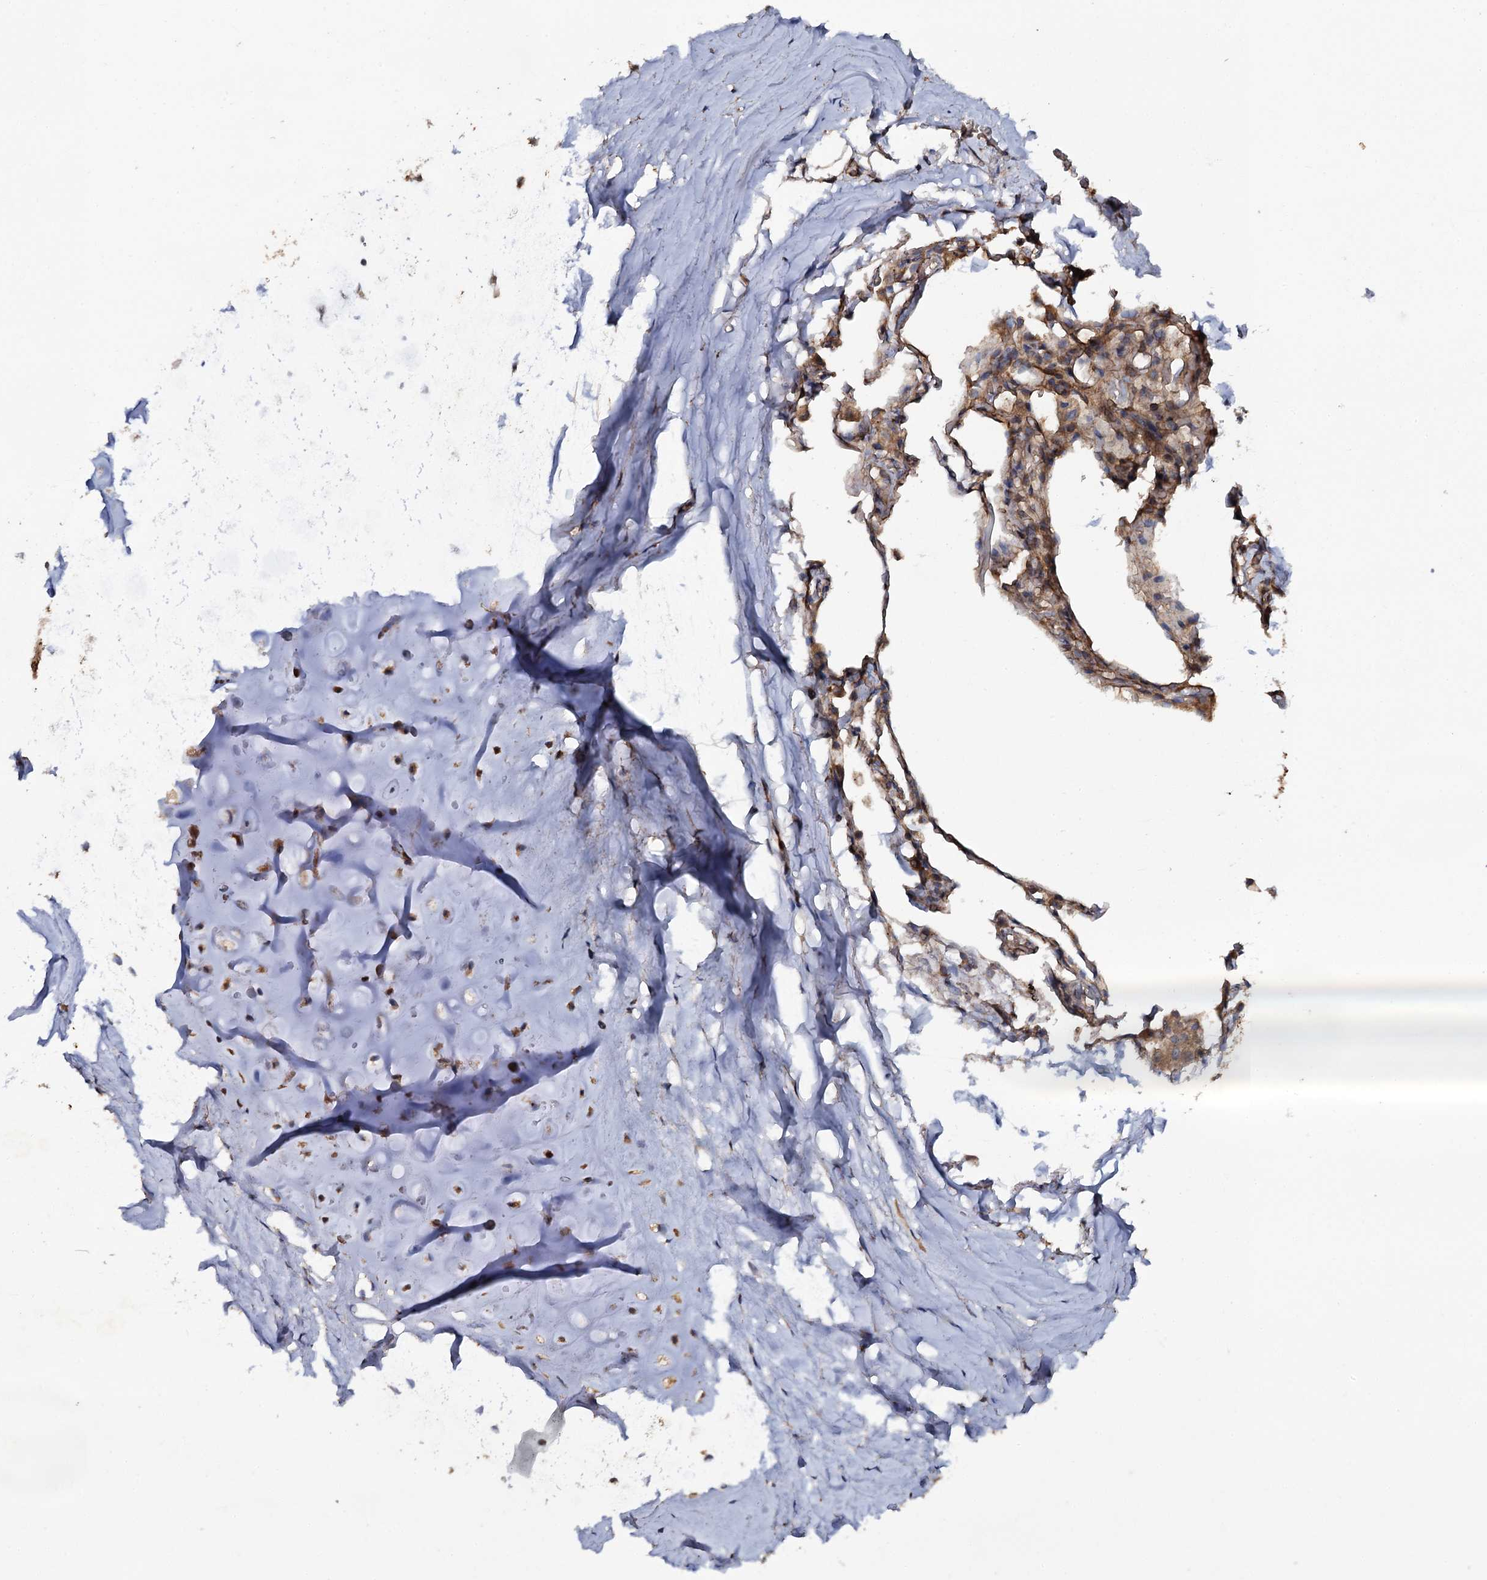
{"staining": {"intensity": "moderate", "quantity": ">75%", "location": "cytoplasmic/membranous"}, "tissue": "adipose tissue", "cell_type": "Adipocytes", "image_type": "normal", "snomed": [{"axis": "morphology", "description": "Normal tissue, NOS"}, {"axis": "topography", "description": "Lymph node"}, {"axis": "topography", "description": "Bronchus"}], "caption": "DAB (3,3'-diaminobenzidine) immunohistochemical staining of unremarkable human adipose tissue displays moderate cytoplasmic/membranous protein staining in approximately >75% of adipocytes.", "gene": "TTC23", "patient": {"sex": "male", "age": 63}}